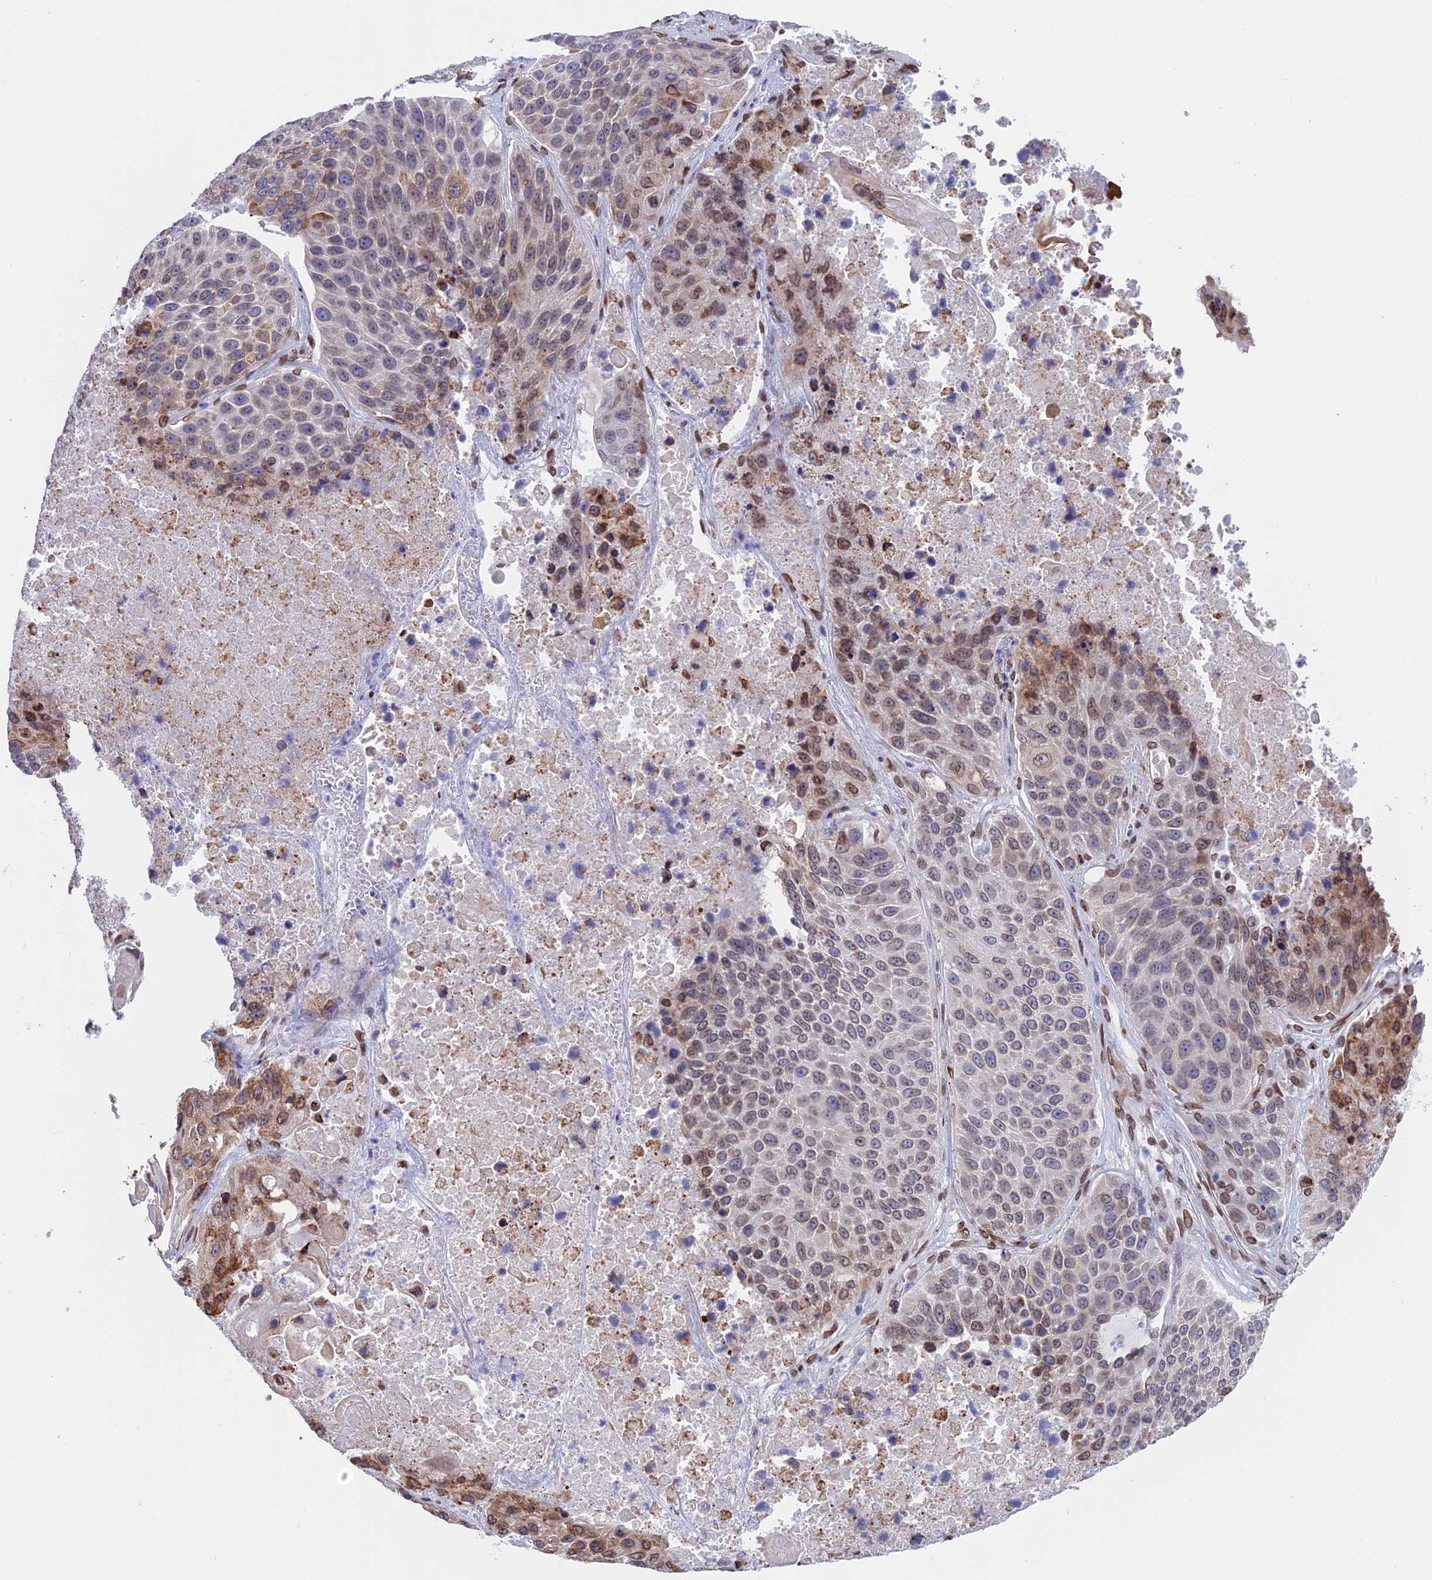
{"staining": {"intensity": "moderate", "quantity": "25%-75%", "location": "cytoplasmic/membranous,nuclear"}, "tissue": "lung cancer", "cell_type": "Tumor cells", "image_type": "cancer", "snomed": [{"axis": "morphology", "description": "Squamous cell carcinoma, NOS"}, {"axis": "topography", "description": "Lung"}], "caption": "Immunohistochemistry (IHC) micrograph of human lung cancer (squamous cell carcinoma) stained for a protein (brown), which demonstrates medium levels of moderate cytoplasmic/membranous and nuclear positivity in approximately 25%-75% of tumor cells.", "gene": "TMPRSS7", "patient": {"sex": "male", "age": 61}}